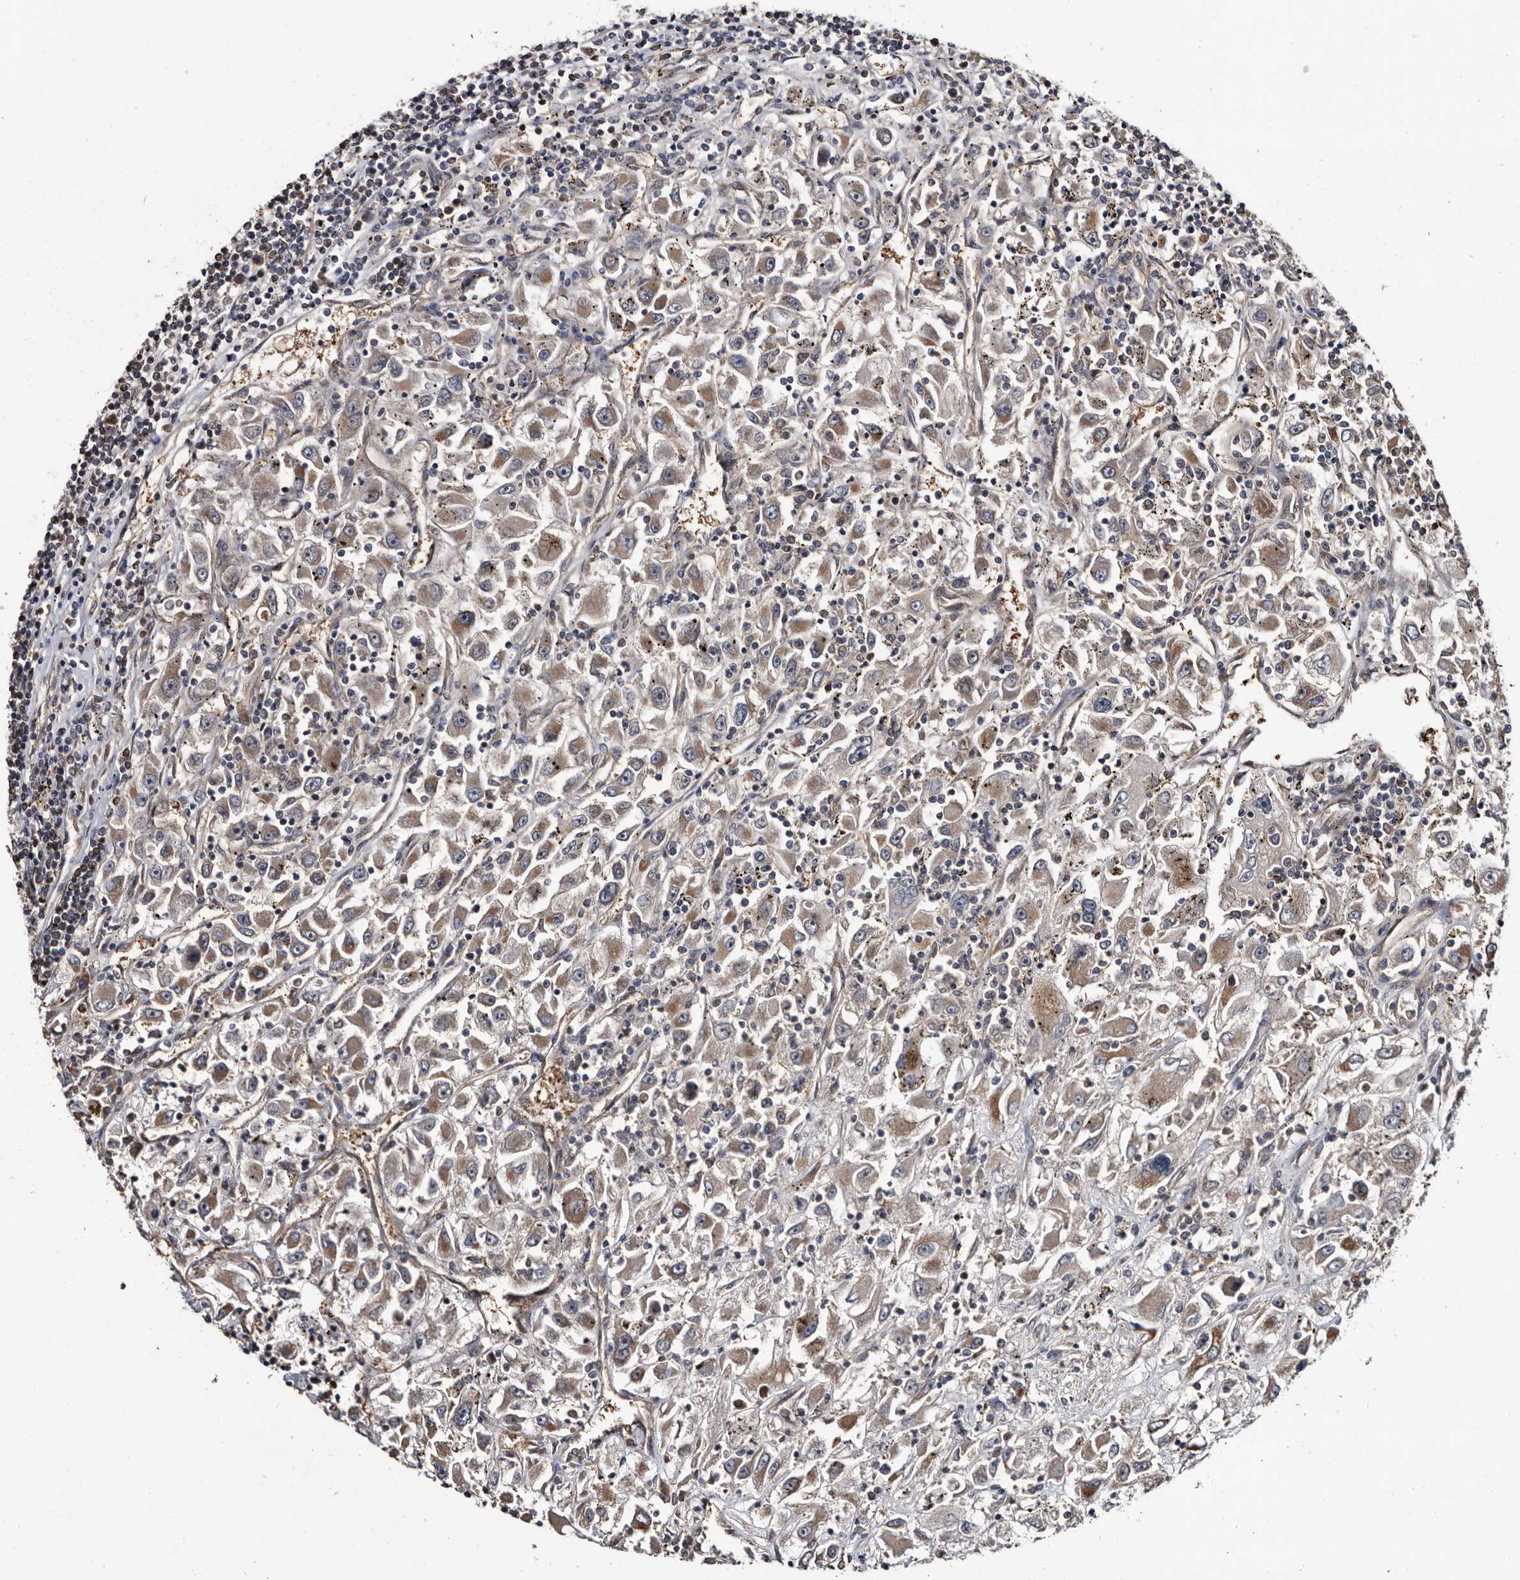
{"staining": {"intensity": "moderate", "quantity": "25%-75%", "location": "cytoplasmic/membranous"}, "tissue": "renal cancer", "cell_type": "Tumor cells", "image_type": "cancer", "snomed": [{"axis": "morphology", "description": "Adenocarcinoma, NOS"}, {"axis": "topography", "description": "Kidney"}], "caption": "Moderate cytoplasmic/membranous staining for a protein is appreciated in about 25%-75% of tumor cells of renal cancer (adenocarcinoma) using immunohistochemistry.", "gene": "TTI2", "patient": {"sex": "female", "age": 52}}